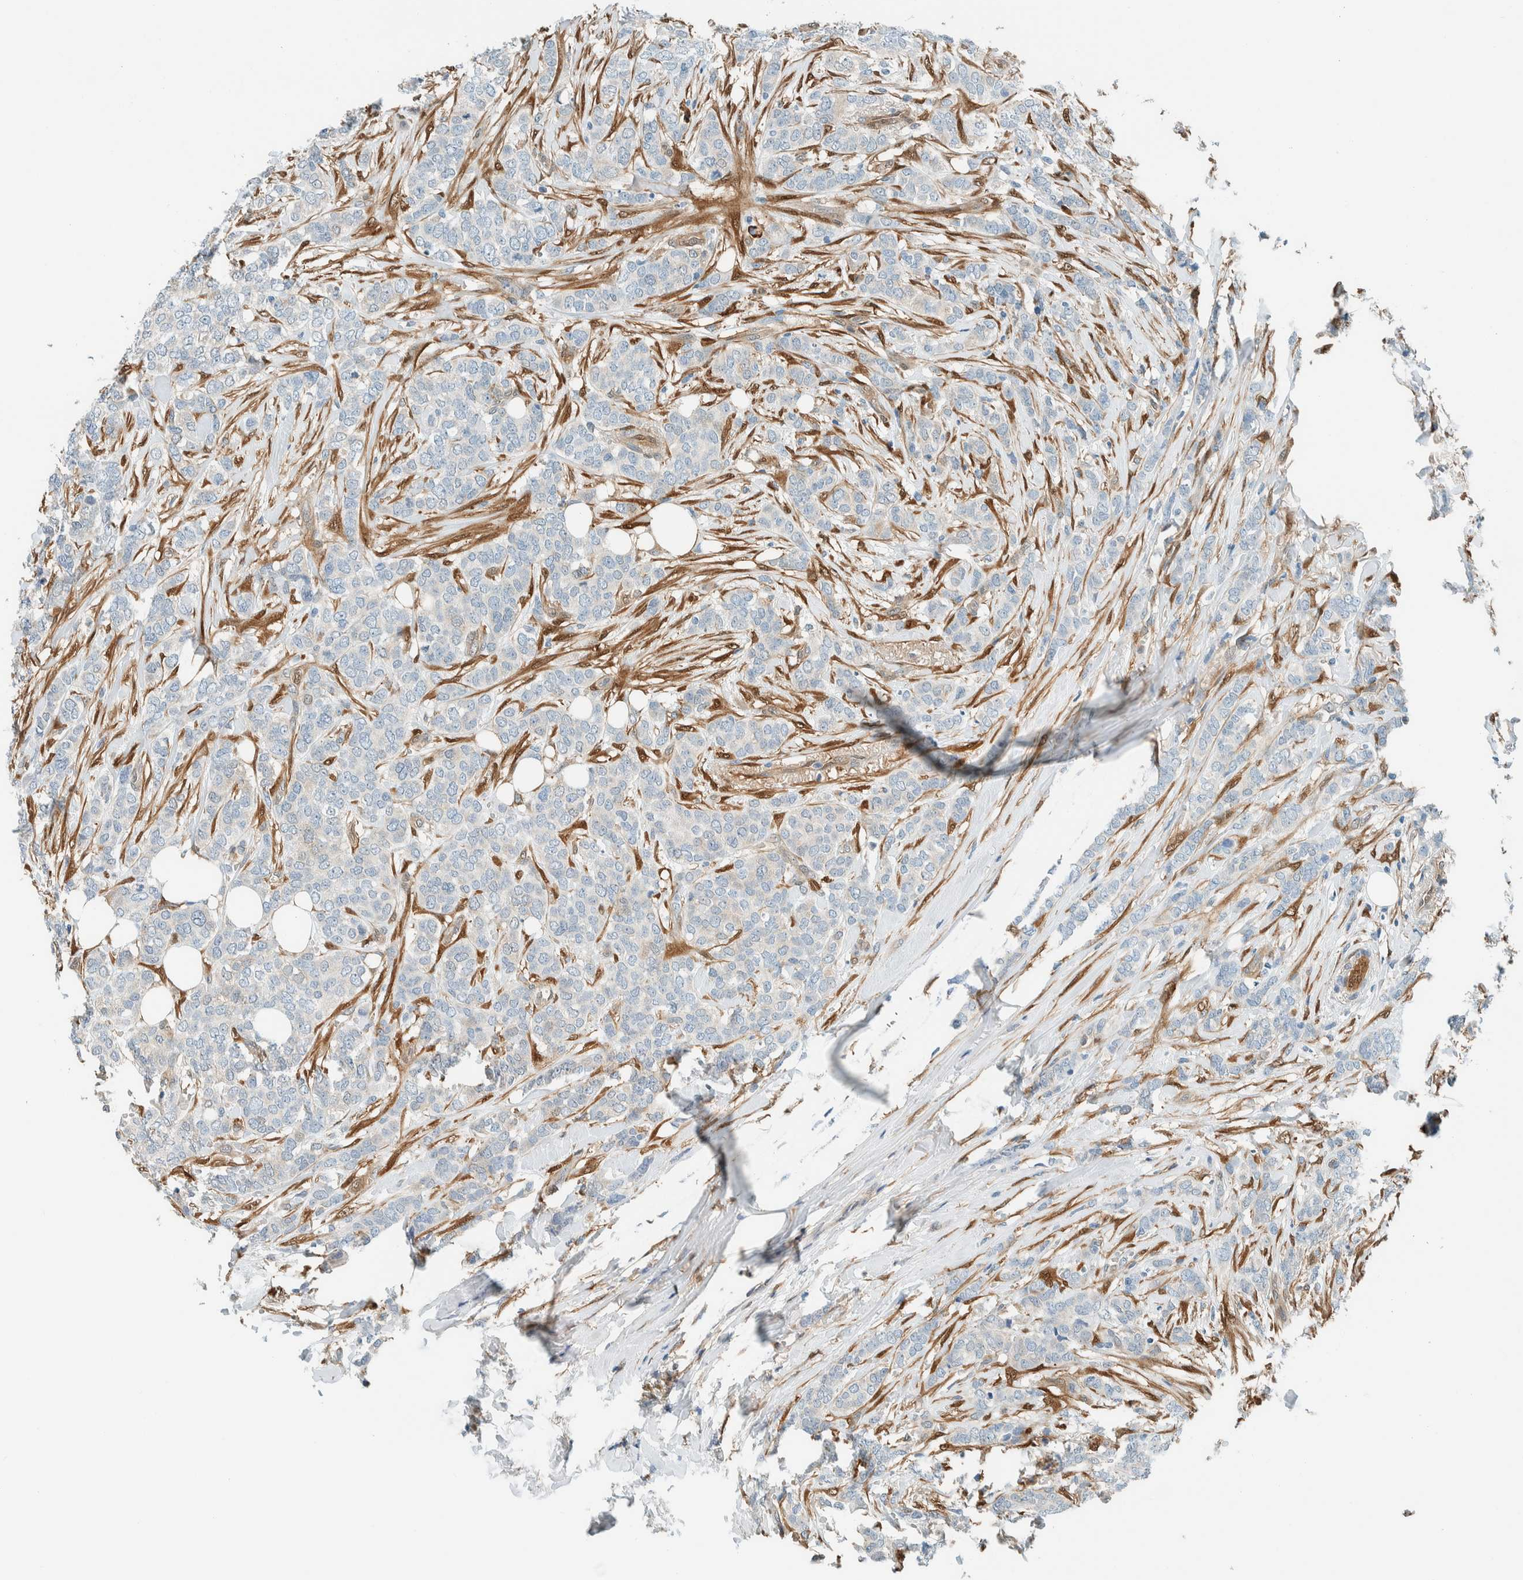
{"staining": {"intensity": "negative", "quantity": "none", "location": "none"}, "tissue": "breast cancer", "cell_type": "Tumor cells", "image_type": "cancer", "snomed": [{"axis": "morphology", "description": "Lobular carcinoma"}, {"axis": "topography", "description": "Skin"}, {"axis": "topography", "description": "Breast"}], "caption": "High magnification brightfield microscopy of breast cancer stained with DAB (3,3'-diaminobenzidine) (brown) and counterstained with hematoxylin (blue): tumor cells show no significant positivity.", "gene": "NXN", "patient": {"sex": "female", "age": 46}}